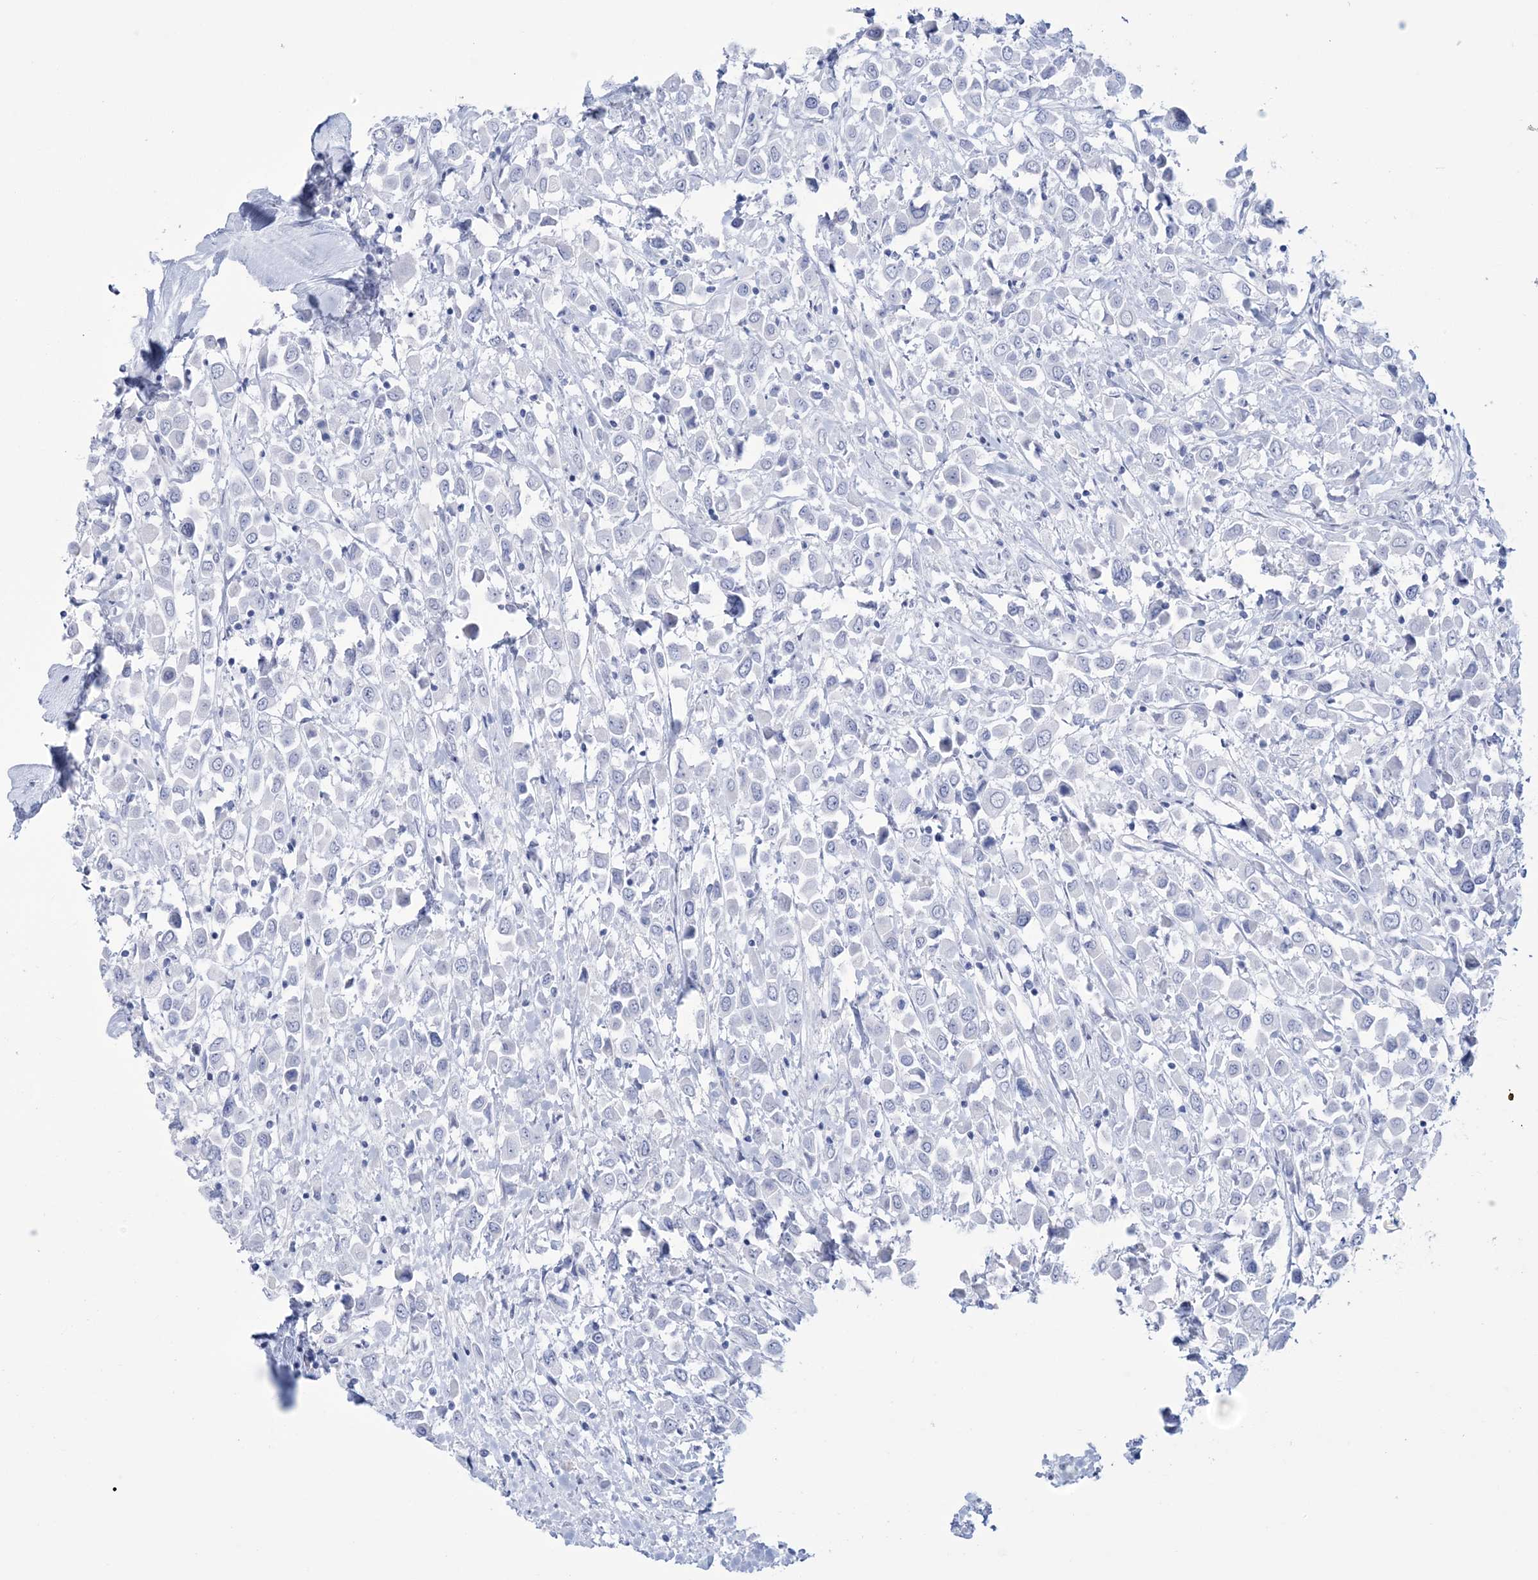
{"staining": {"intensity": "negative", "quantity": "none", "location": "none"}, "tissue": "breast cancer", "cell_type": "Tumor cells", "image_type": "cancer", "snomed": [{"axis": "morphology", "description": "Duct carcinoma"}, {"axis": "topography", "description": "Breast"}], "caption": "High magnification brightfield microscopy of breast infiltrating ductal carcinoma stained with DAB (3,3'-diaminobenzidine) (brown) and counterstained with hematoxylin (blue): tumor cells show no significant positivity. (DAB (3,3'-diaminobenzidine) IHC, high magnification).", "gene": "DPCD", "patient": {"sex": "female", "age": 61}}